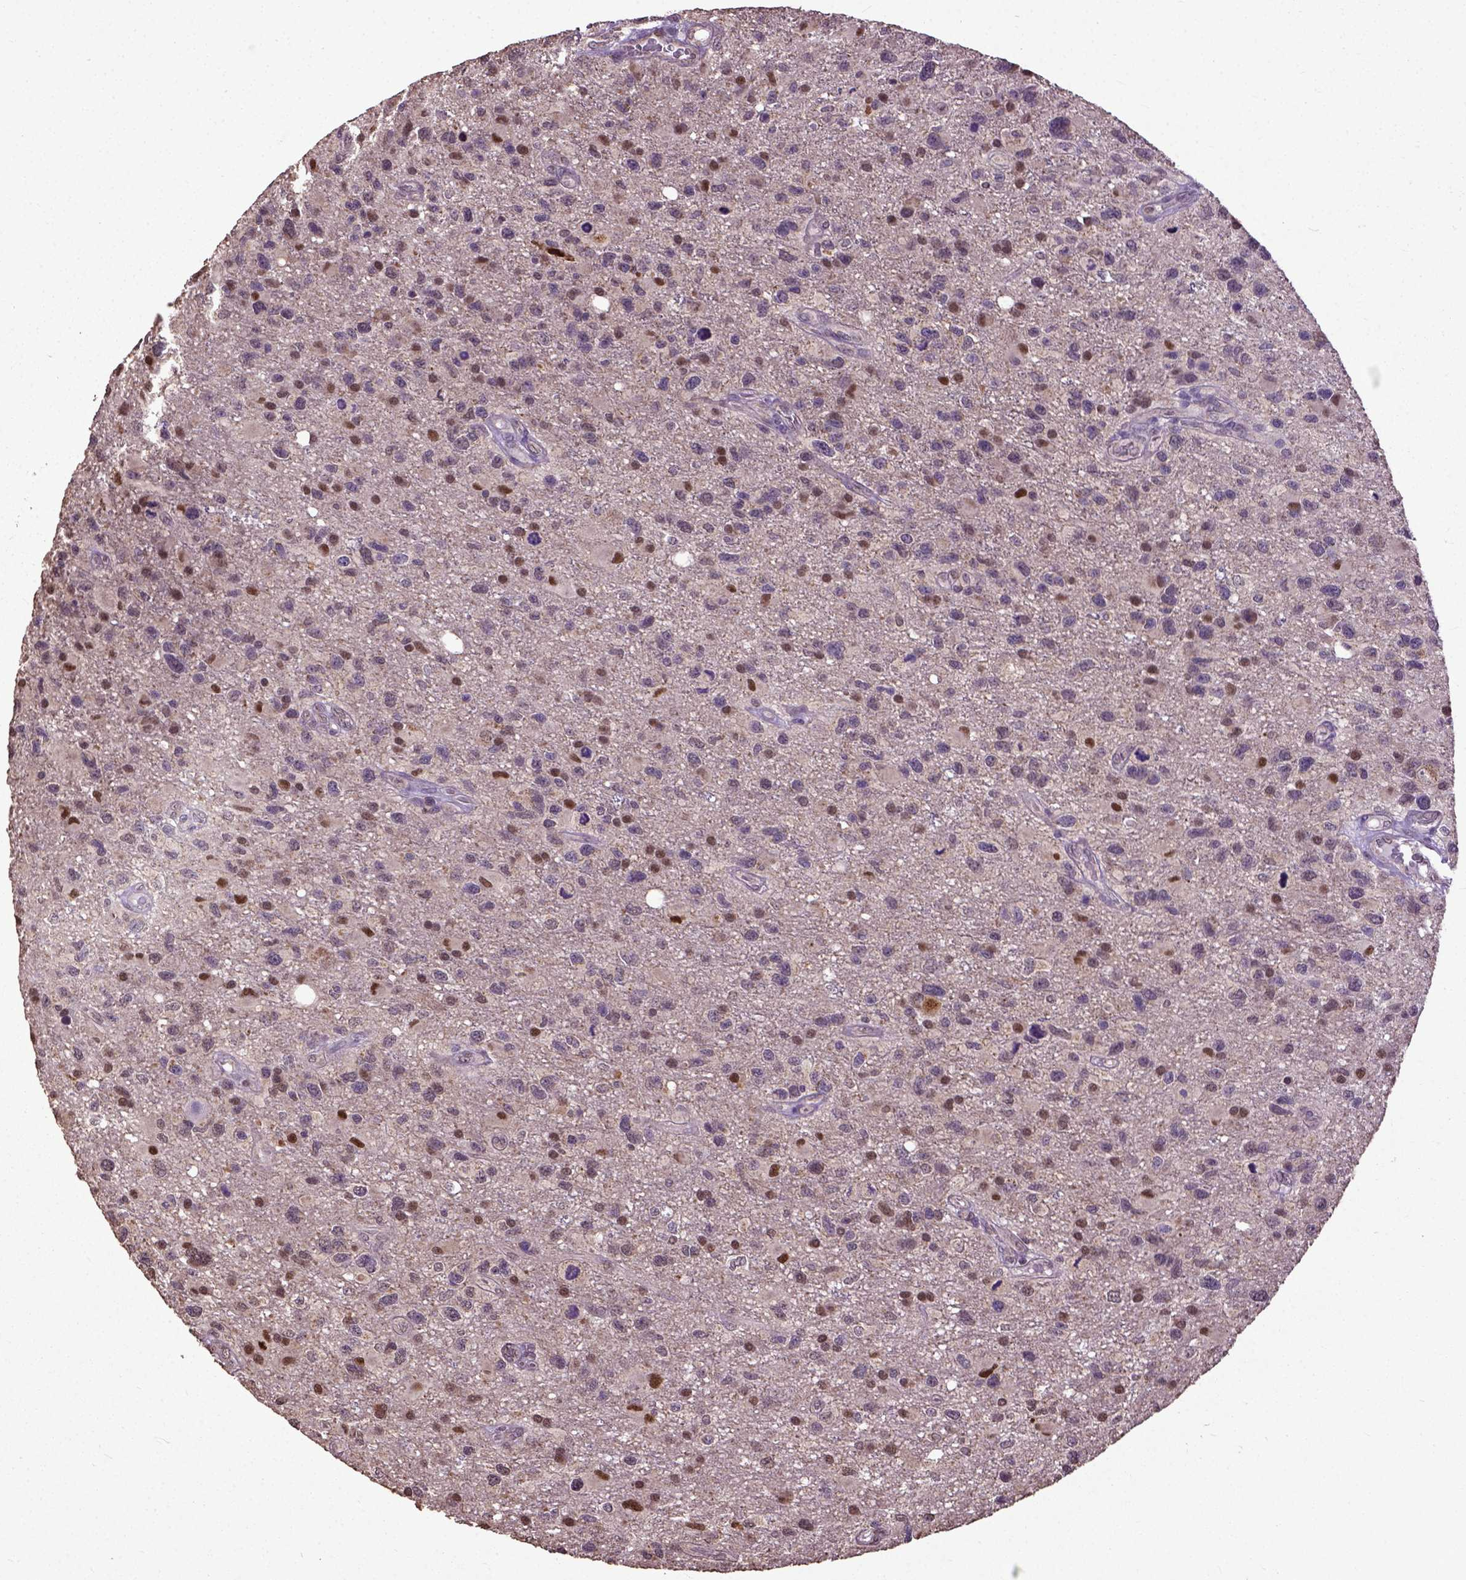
{"staining": {"intensity": "moderate", "quantity": "25%-75%", "location": "nuclear"}, "tissue": "glioma", "cell_type": "Tumor cells", "image_type": "cancer", "snomed": [{"axis": "morphology", "description": "Glioma, malignant, NOS"}, {"axis": "morphology", "description": "Glioma, malignant, High grade"}, {"axis": "topography", "description": "Brain"}], "caption": "Immunohistochemical staining of malignant glioma (high-grade) demonstrates medium levels of moderate nuclear staining in about 25%-75% of tumor cells.", "gene": "UBA3", "patient": {"sex": "female", "age": 71}}